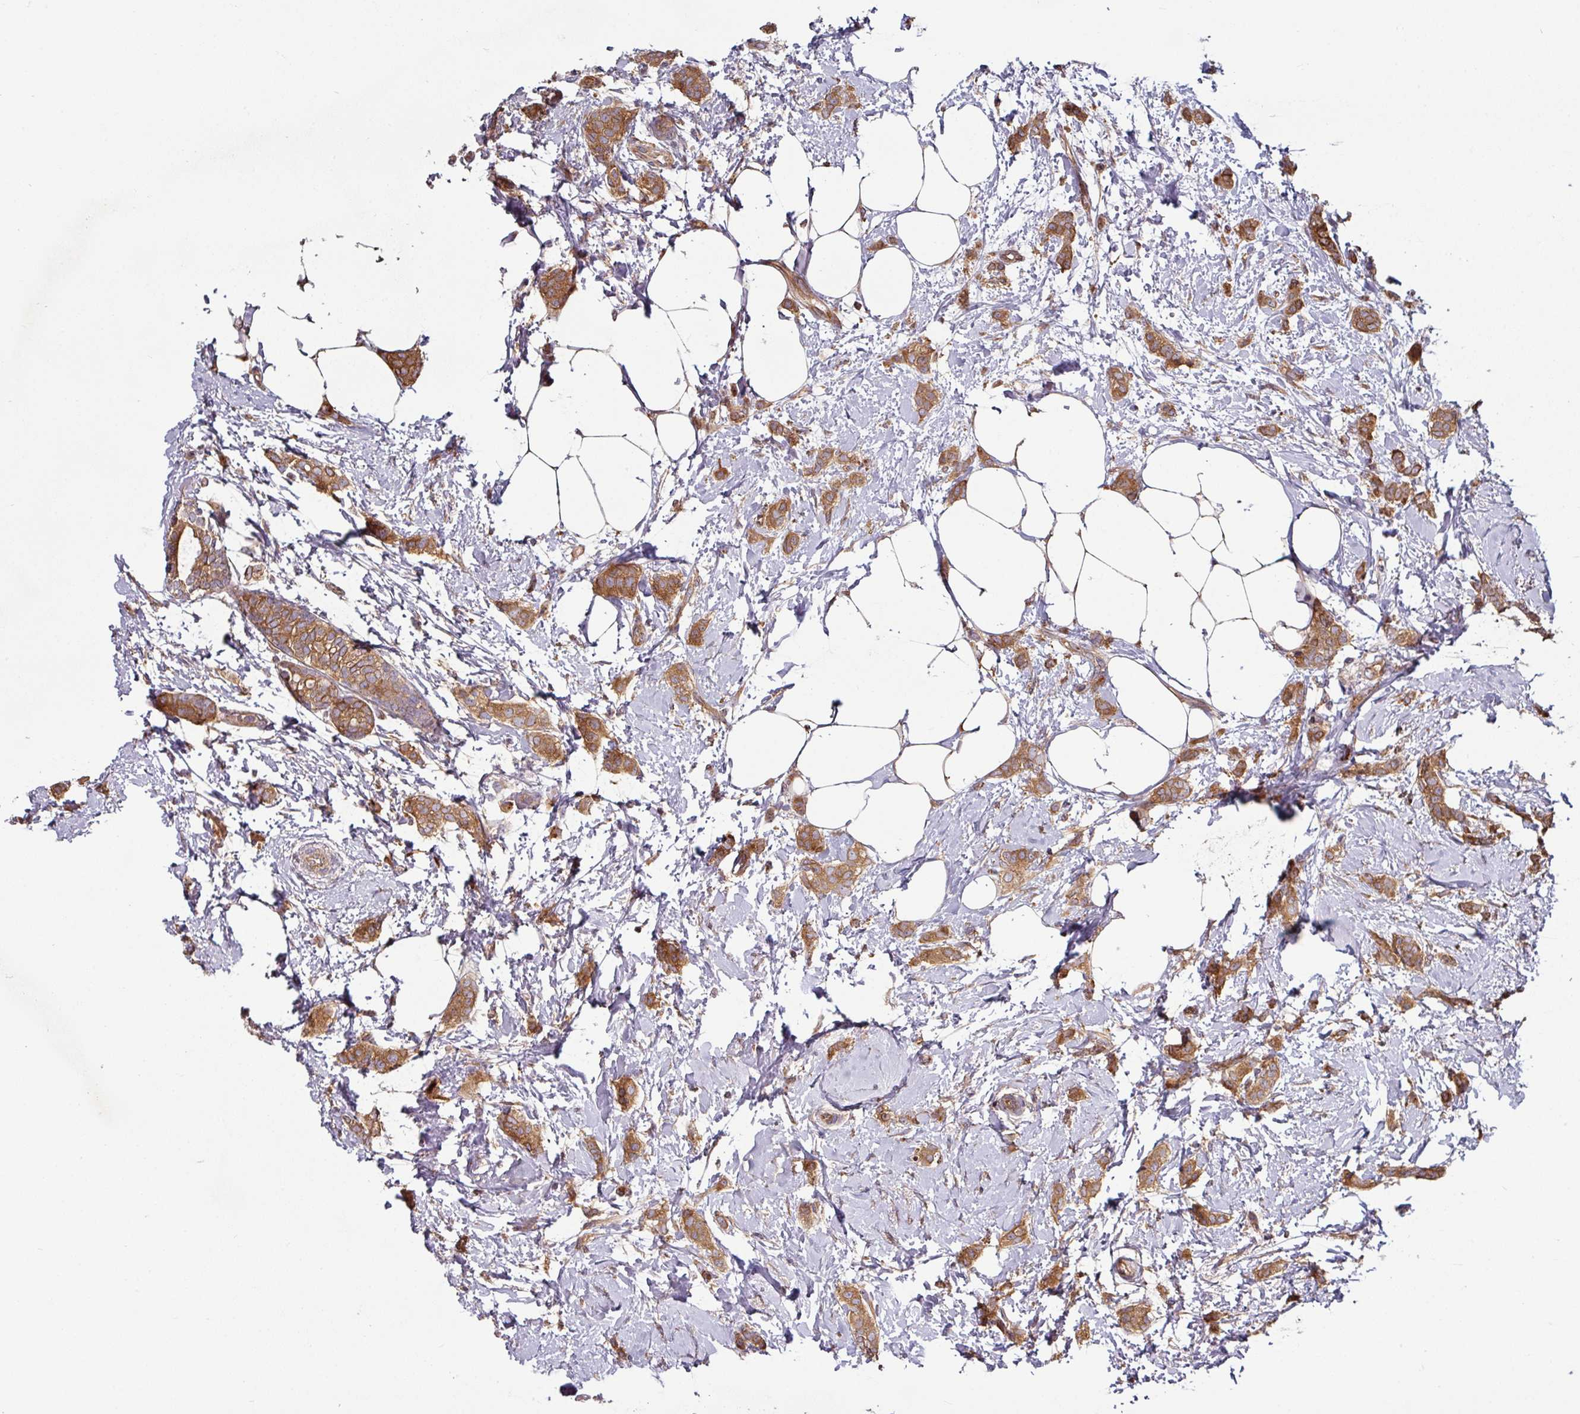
{"staining": {"intensity": "moderate", "quantity": ">75%", "location": "cytoplasmic/membranous"}, "tissue": "breast cancer", "cell_type": "Tumor cells", "image_type": "cancer", "snomed": [{"axis": "morphology", "description": "Duct carcinoma"}, {"axis": "topography", "description": "Breast"}], "caption": "Invasive ductal carcinoma (breast) was stained to show a protein in brown. There is medium levels of moderate cytoplasmic/membranous positivity in about >75% of tumor cells.", "gene": "RAB5A", "patient": {"sex": "female", "age": 72}}